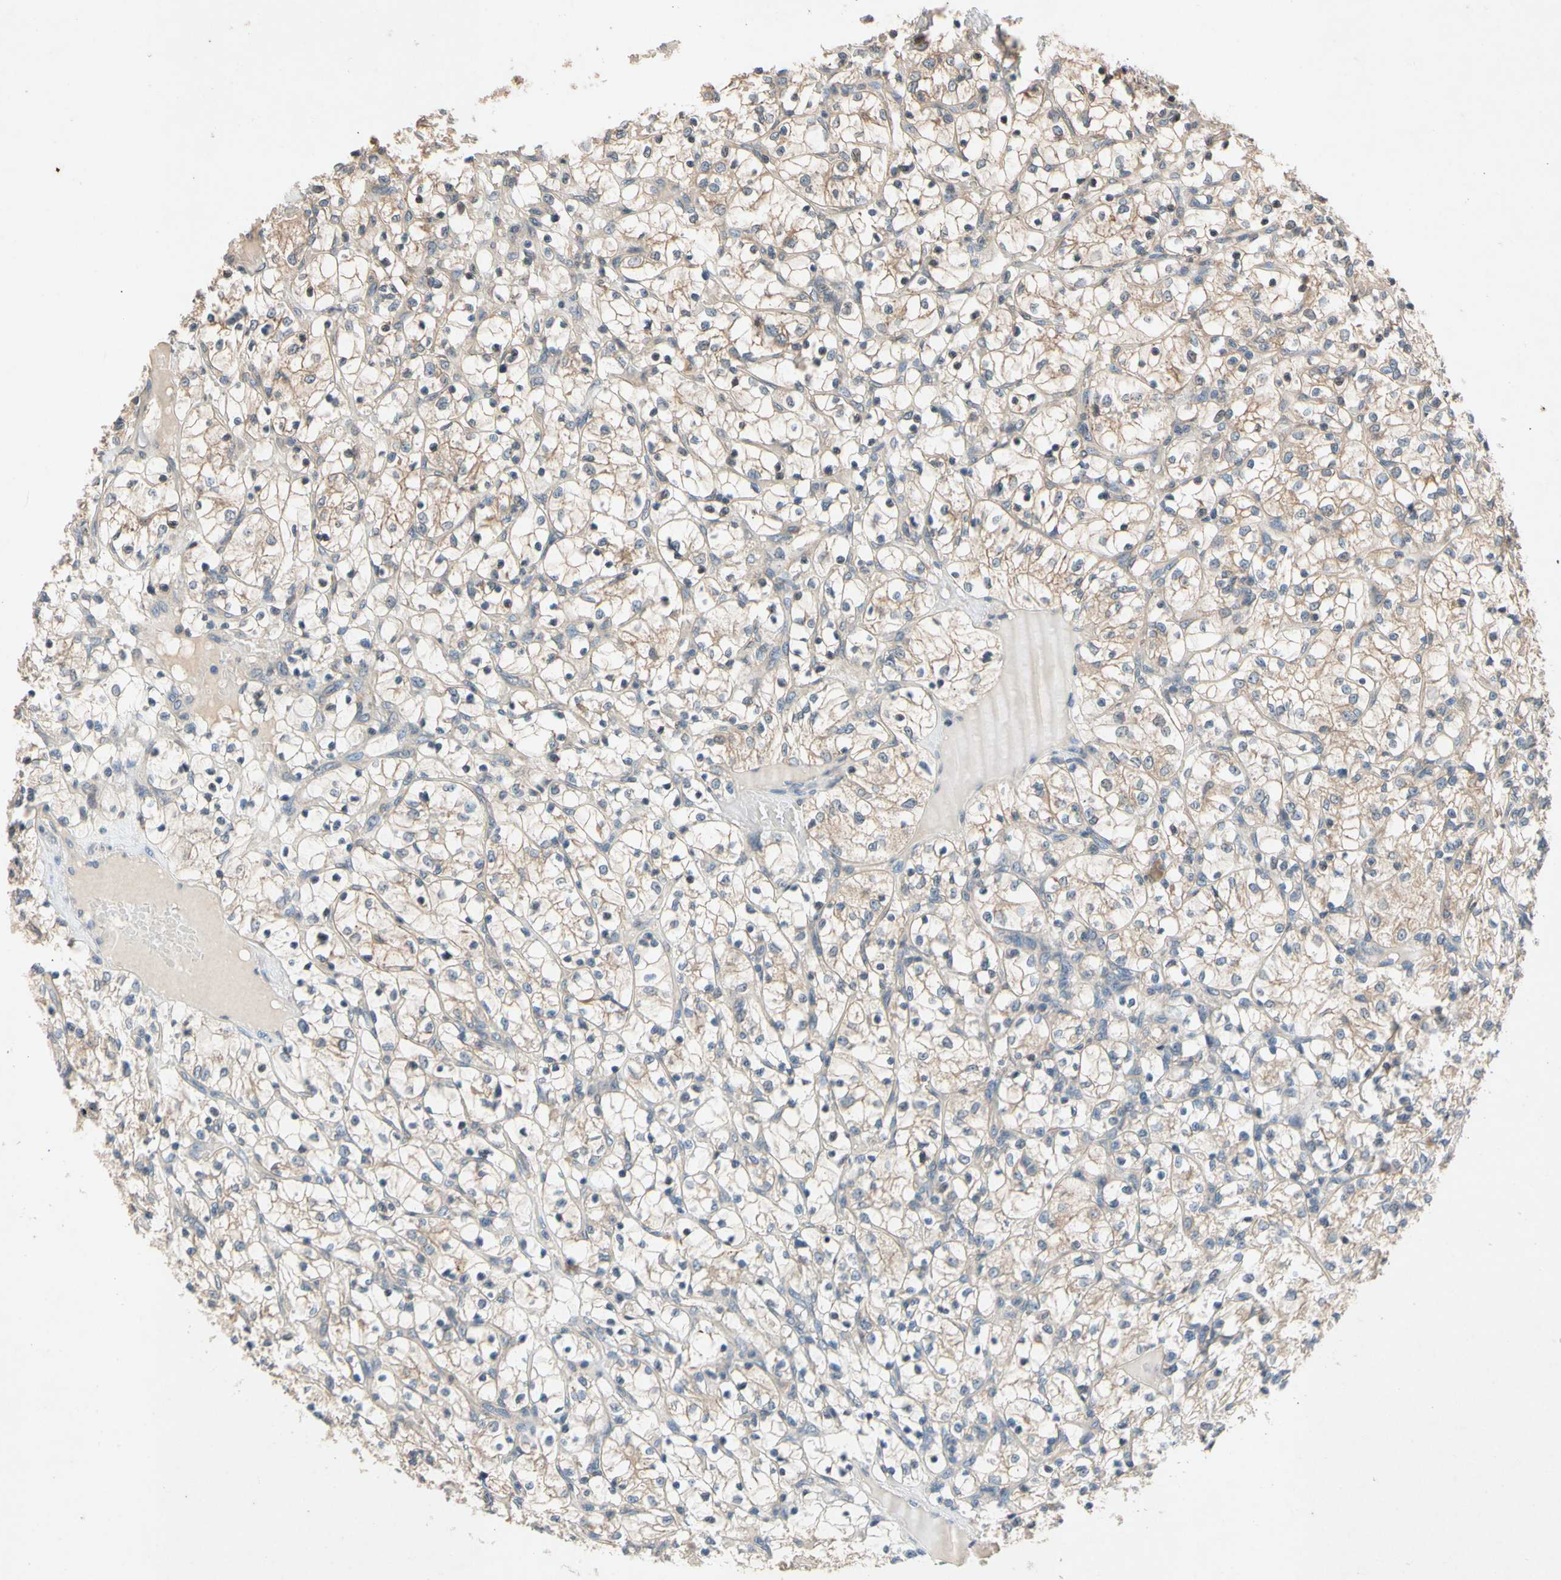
{"staining": {"intensity": "weak", "quantity": ">75%", "location": "cytoplasmic/membranous"}, "tissue": "renal cancer", "cell_type": "Tumor cells", "image_type": "cancer", "snomed": [{"axis": "morphology", "description": "Adenocarcinoma, NOS"}, {"axis": "topography", "description": "Kidney"}], "caption": "A low amount of weak cytoplasmic/membranous positivity is present in about >75% of tumor cells in renal cancer (adenocarcinoma) tissue.", "gene": "PRDX4", "patient": {"sex": "female", "age": 69}}